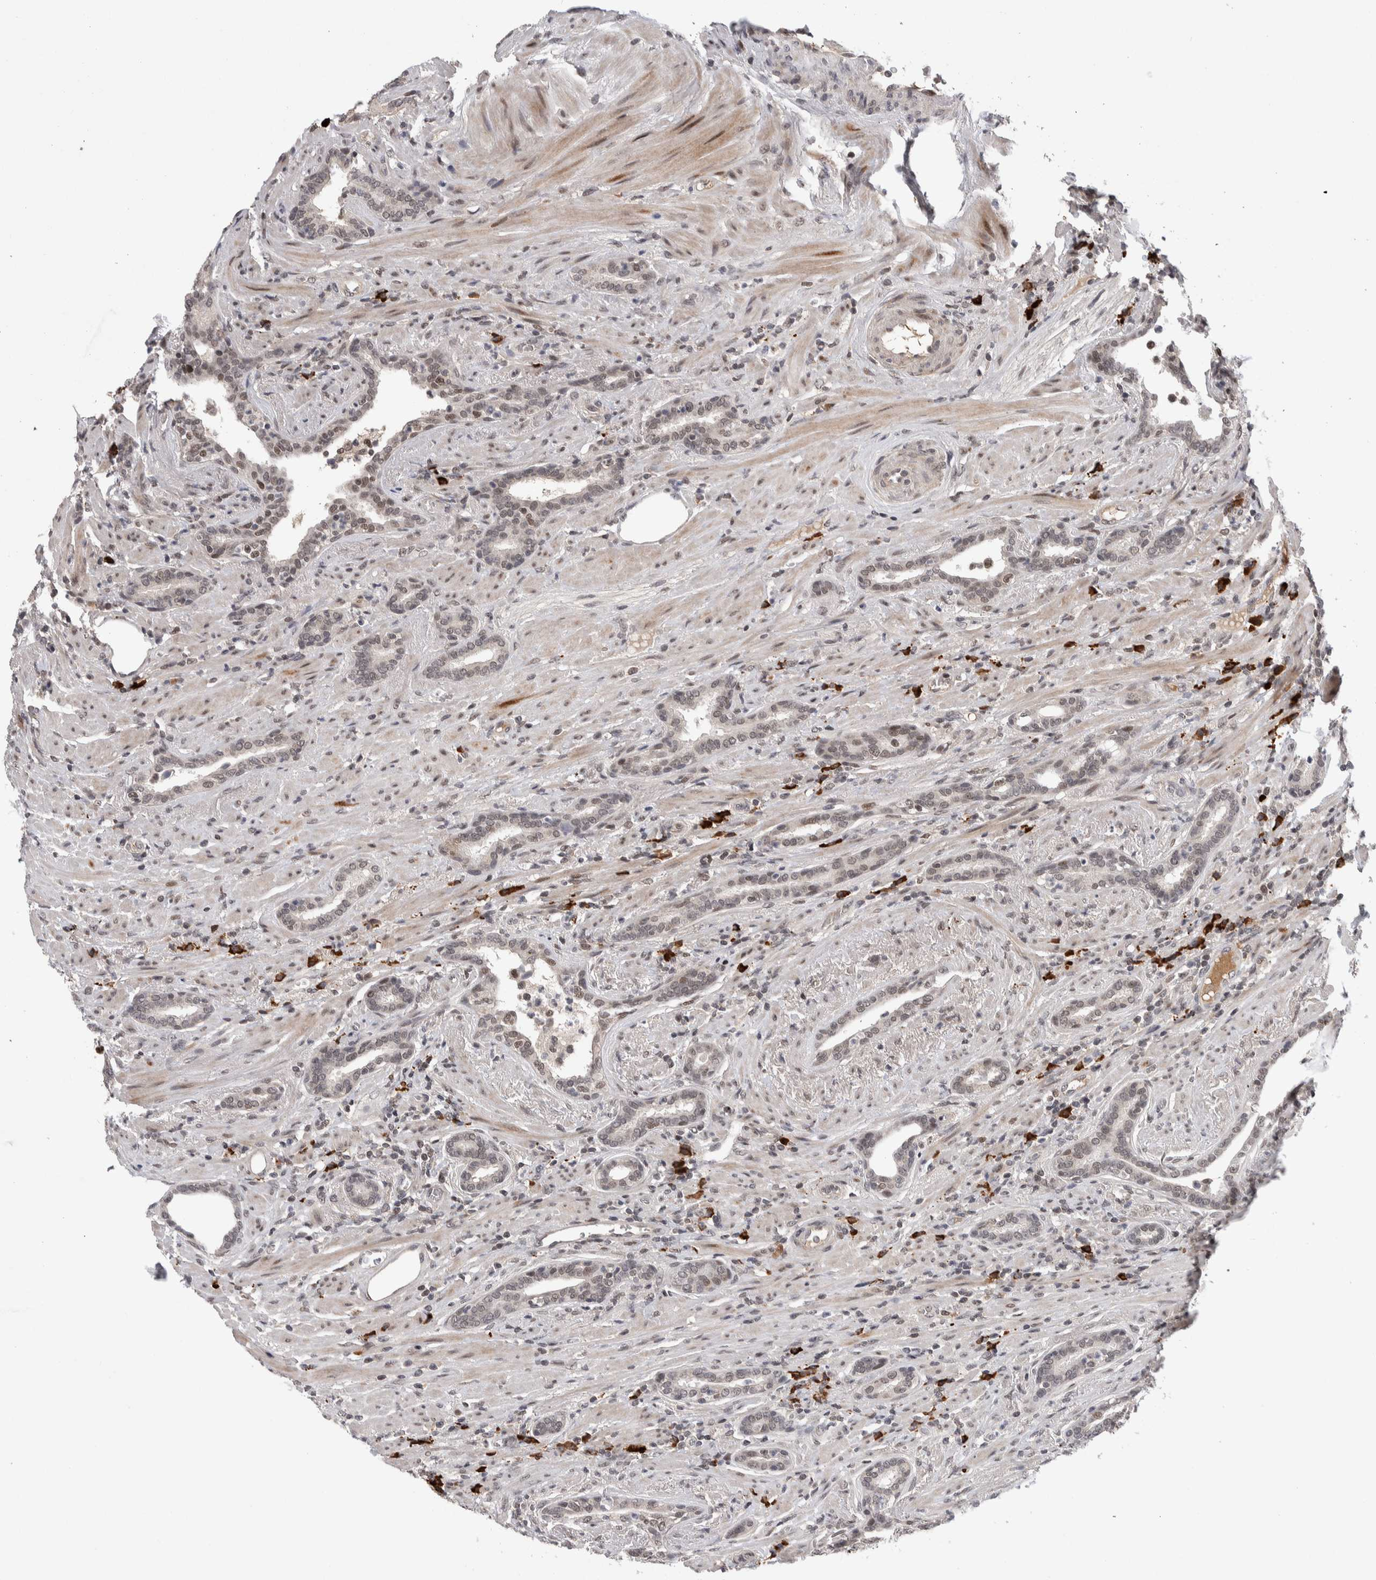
{"staining": {"intensity": "weak", "quantity": "<25%", "location": "nuclear"}, "tissue": "prostate cancer", "cell_type": "Tumor cells", "image_type": "cancer", "snomed": [{"axis": "morphology", "description": "Adenocarcinoma, High grade"}, {"axis": "topography", "description": "Prostate"}], "caption": "IHC image of neoplastic tissue: prostate cancer (high-grade adenocarcinoma) stained with DAB (3,3'-diaminobenzidine) demonstrates no significant protein expression in tumor cells.", "gene": "ZNF592", "patient": {"sex": "male", "age": 71}}